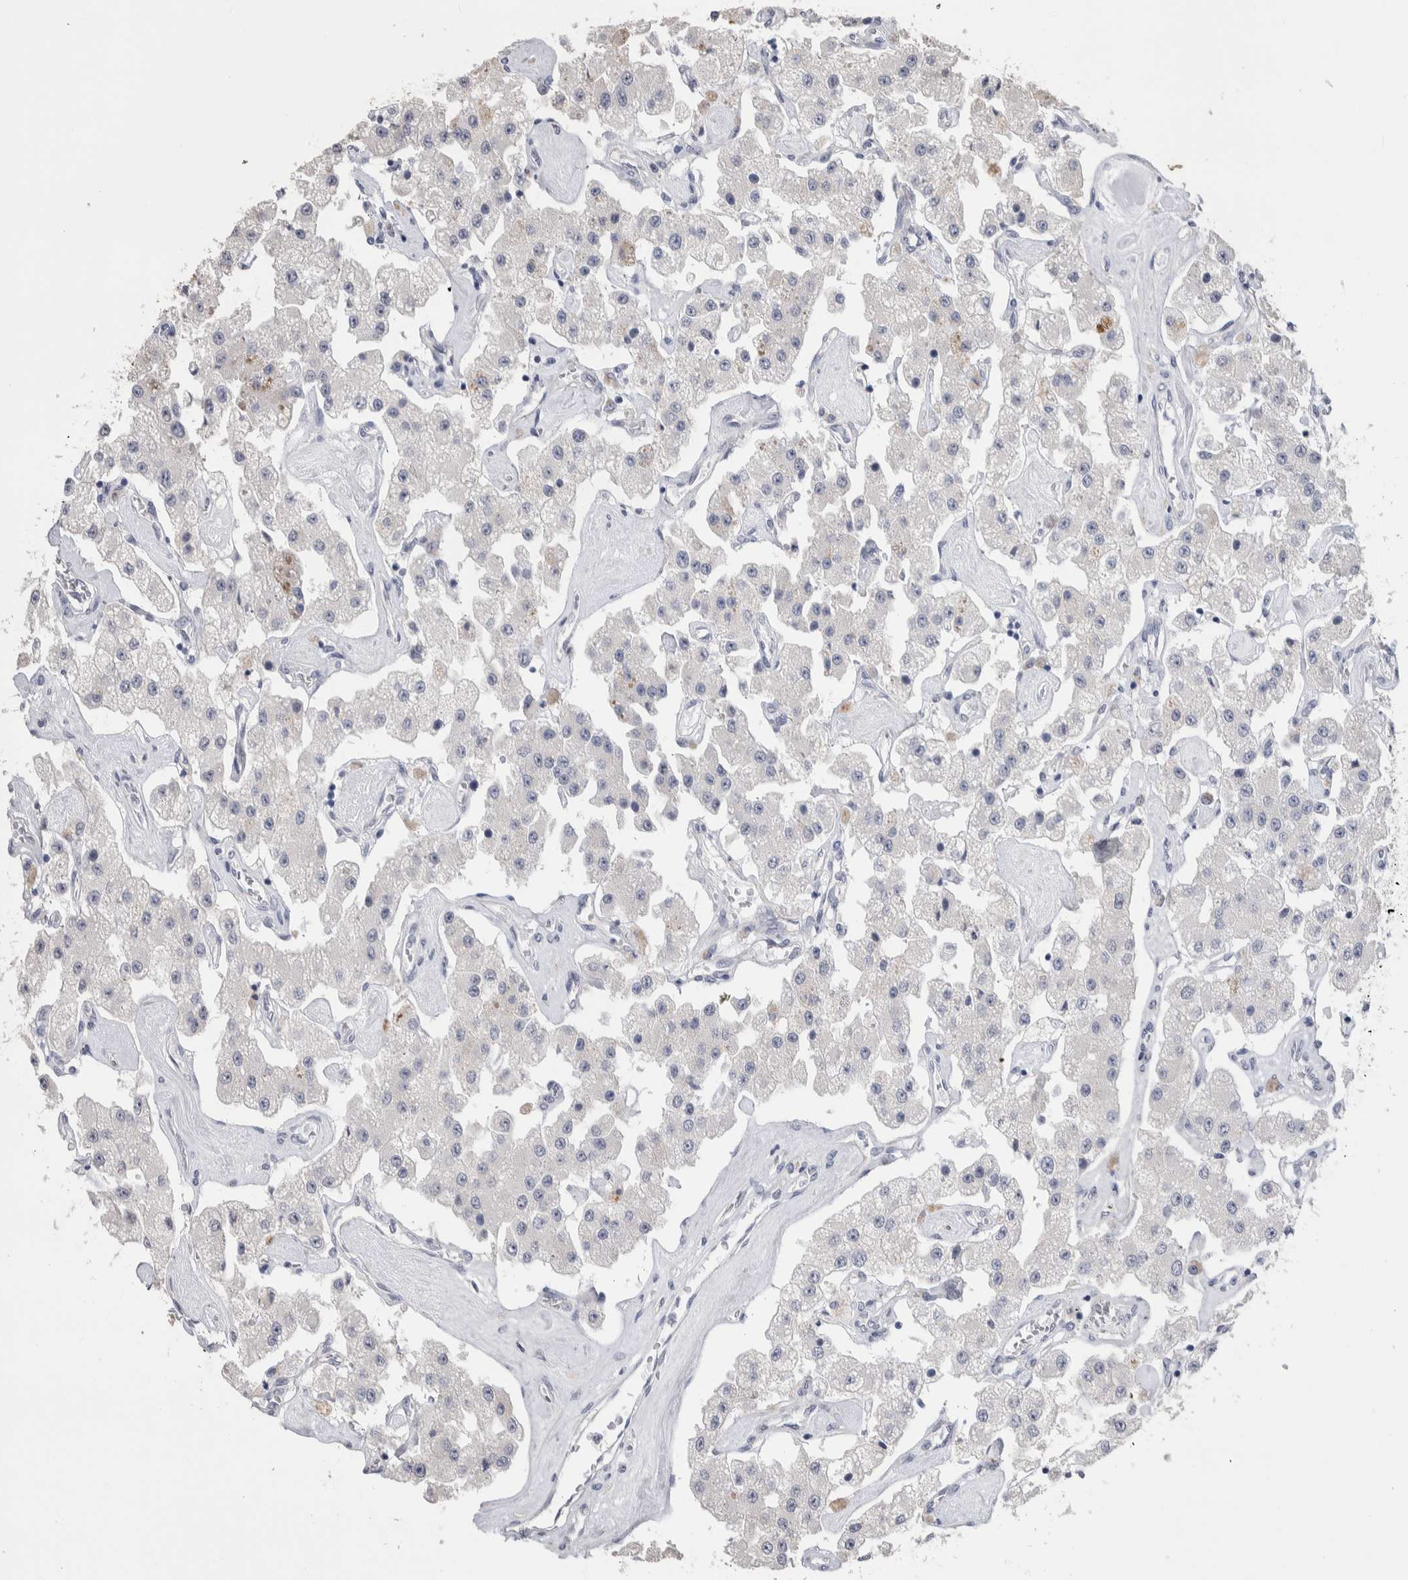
{"staining": {"intensity": "negative", "quantity": "none", "location": "none"}, "tissue": "carcinoid", "cell_type": "Tumor cells", "image_type": "cancer", "snomed": [{"axis": "morphology", "description": "Carcinoid, malignant, NOS"}, {"axis": "topography", "description": "Pancreas"}], "caption": "A histopathology image of malignant carcinoid stained for a protein displays no brown staining in tumor cells. Nuclei are stained in blue.", "gene": "TMEM102", "patient": {"sex": "male", "age": 41}}